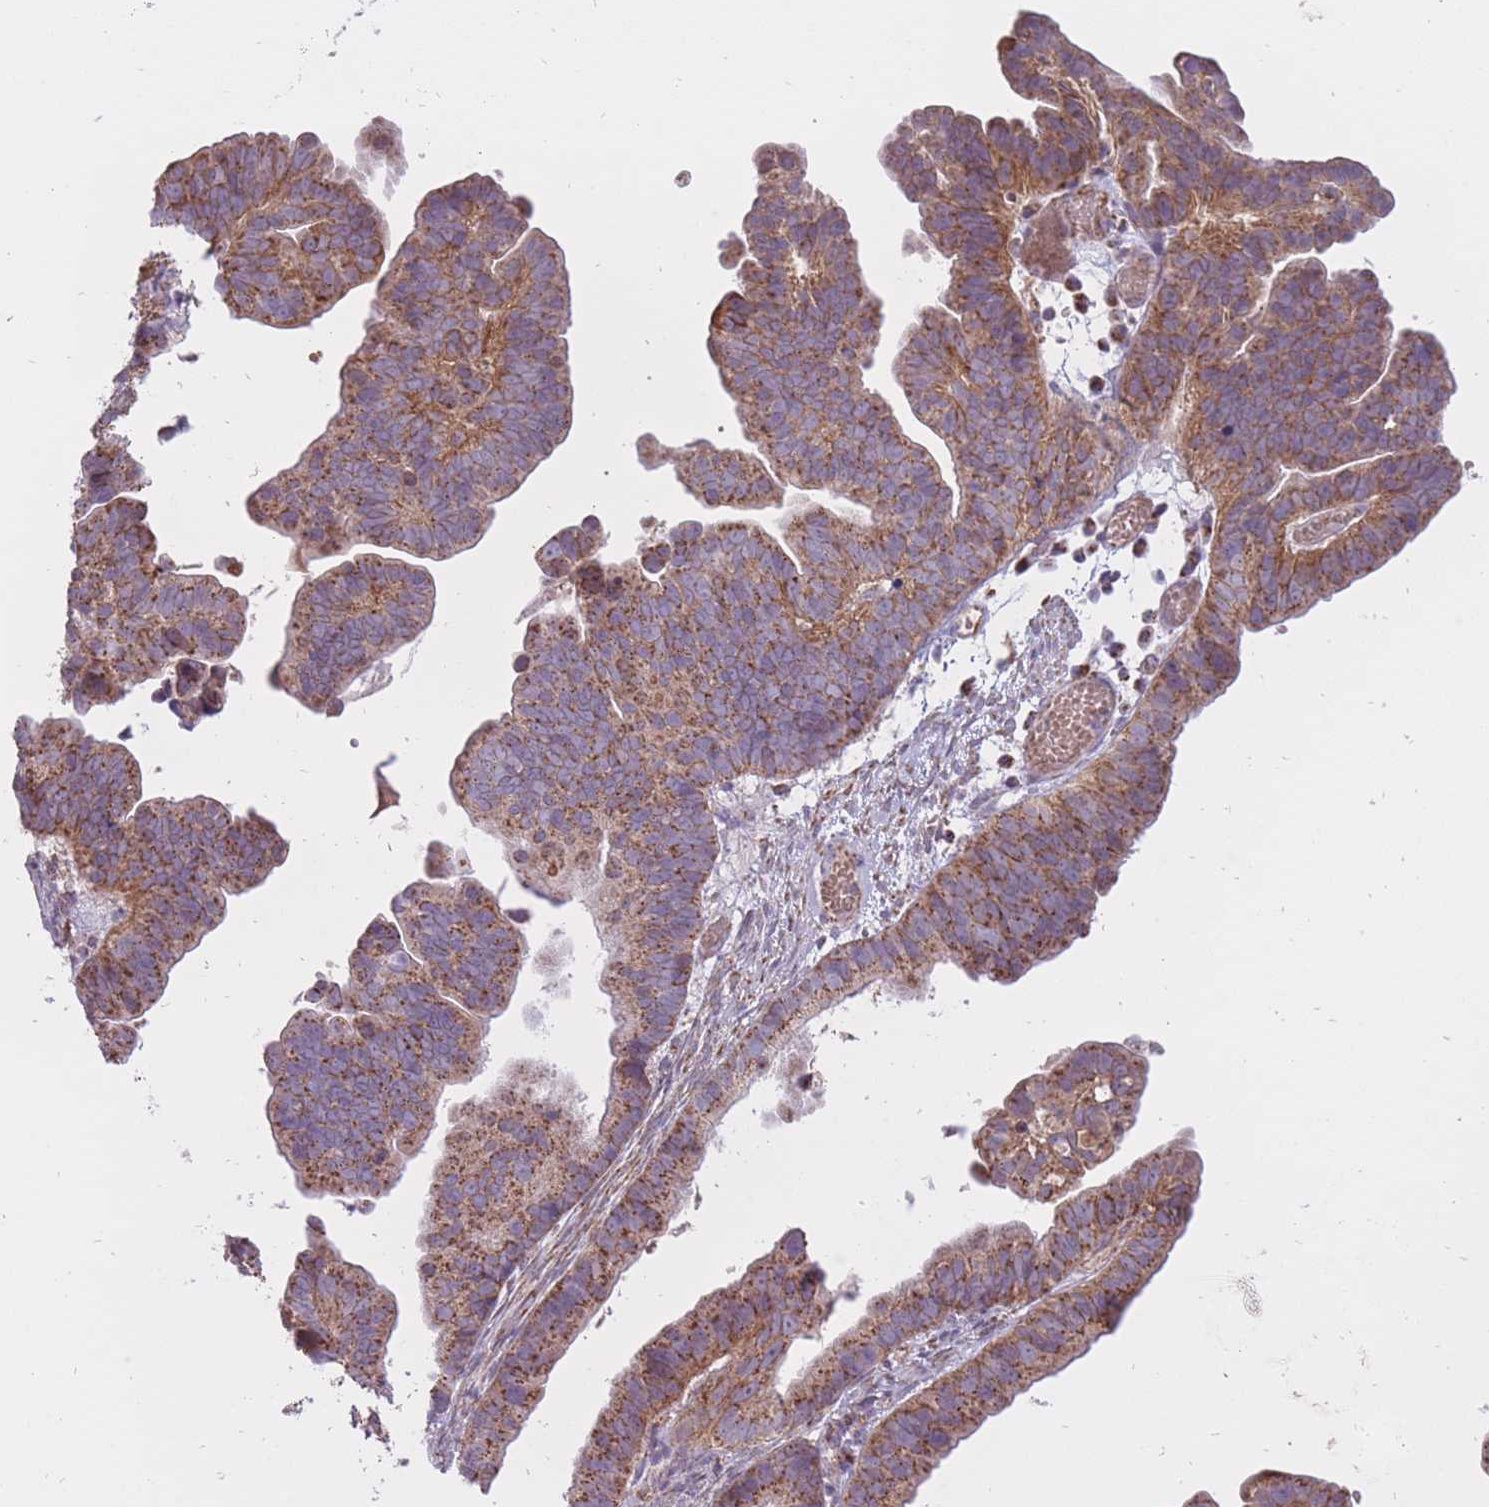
{"staining": {"intensity": "moderate", "quantity": ">75%", "location": "cytoplasmic/membranous"}, "tissue": "ovarian cancer", "cell_type": "Tumor cells", "image_type": "cancer", "snomed": [{"axis": "morphology", "description": "Cystadenocarcinoma, serous, NOS"}, {"axis": "topography", "description": "Ovary"}], "caption": "Immunohistochemical staining of serous cystadenocarcinoma (ovarian) exhibits medium levels of moderate cytoplasmic/membranous positivity in about >75% of tumor cells.", "gene": "LIN7C", "patient": {"sex": "female", "age": 56}}